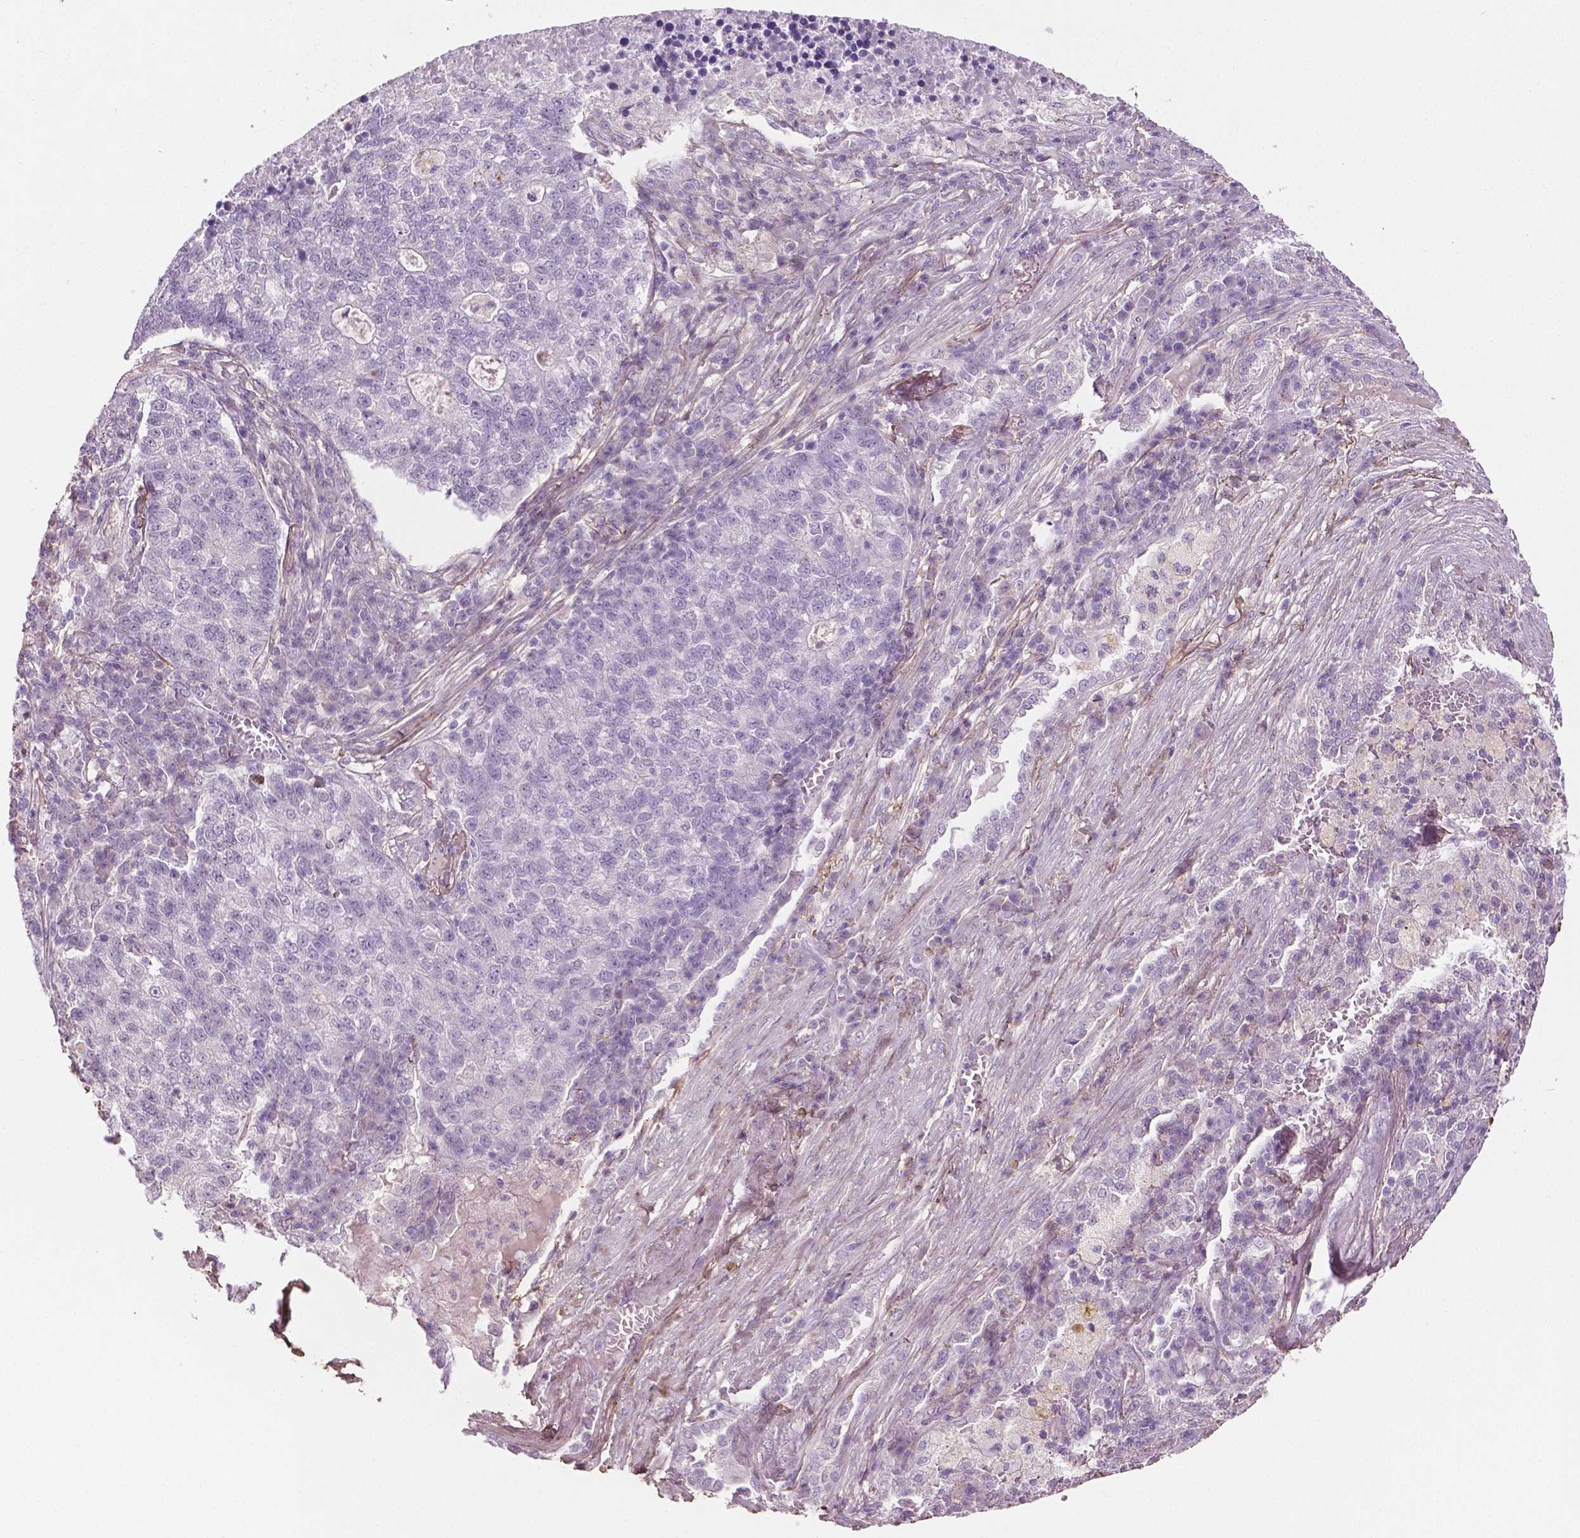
{"staining": {"intensity": "negative", "quantity": "none", "location": "none"}, "tissue": "lung cancer", "cell_type": "Tumor cells", "image_type": "cancer", "snomed": [{"axis": "morphology", "description": "Adenocarcinoma, NOS"}, {"axis": "topography", "description": "Lung"}], "caption": "Protein analysis of lung cancer (adenocarcinoma) exhibits no significant expression in tumor cells.", "gene": "DLG2", "patient": {"sex": "male", "age": 57}}